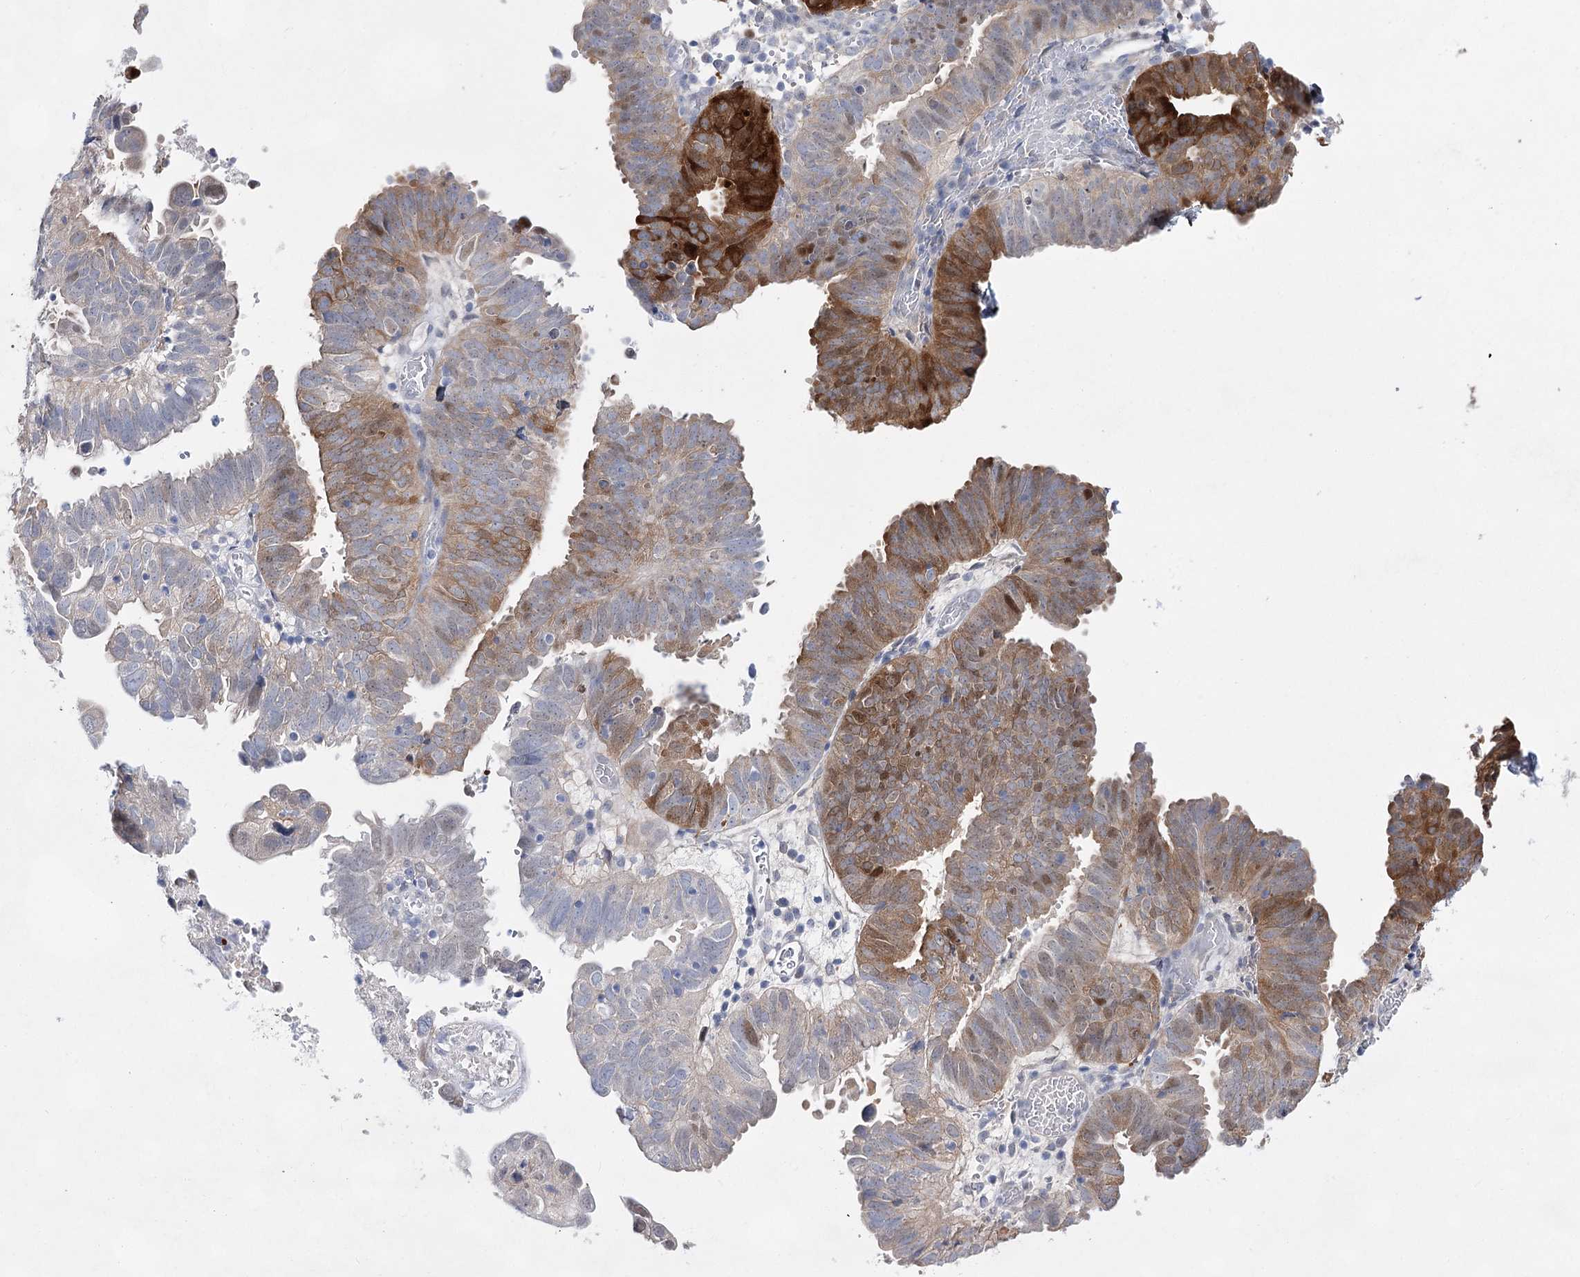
{"staining": {"intensity": "moderate", "quantity": "25%-75%", "location": "cytoplasmic/membranous,nuclear"}, "tissue": "endometrial cancer", "cell_type": "Tumor cells", "image_type": "cancer", "snomed": [{"axis": "morphology", "description": "Adenocarcinoma, NOS"}, {"axis": "topography", "description": "Uterus"}], "caption": "Human endometrial adenocarcinoma stained for a protein (brown) displays moderate cytoplasmic/membranous and nuclear positive positivity in approximately 25%-75% of tumor cells.", "gene": "UGDH", "patient": {"sex": "female", "age": 77}}